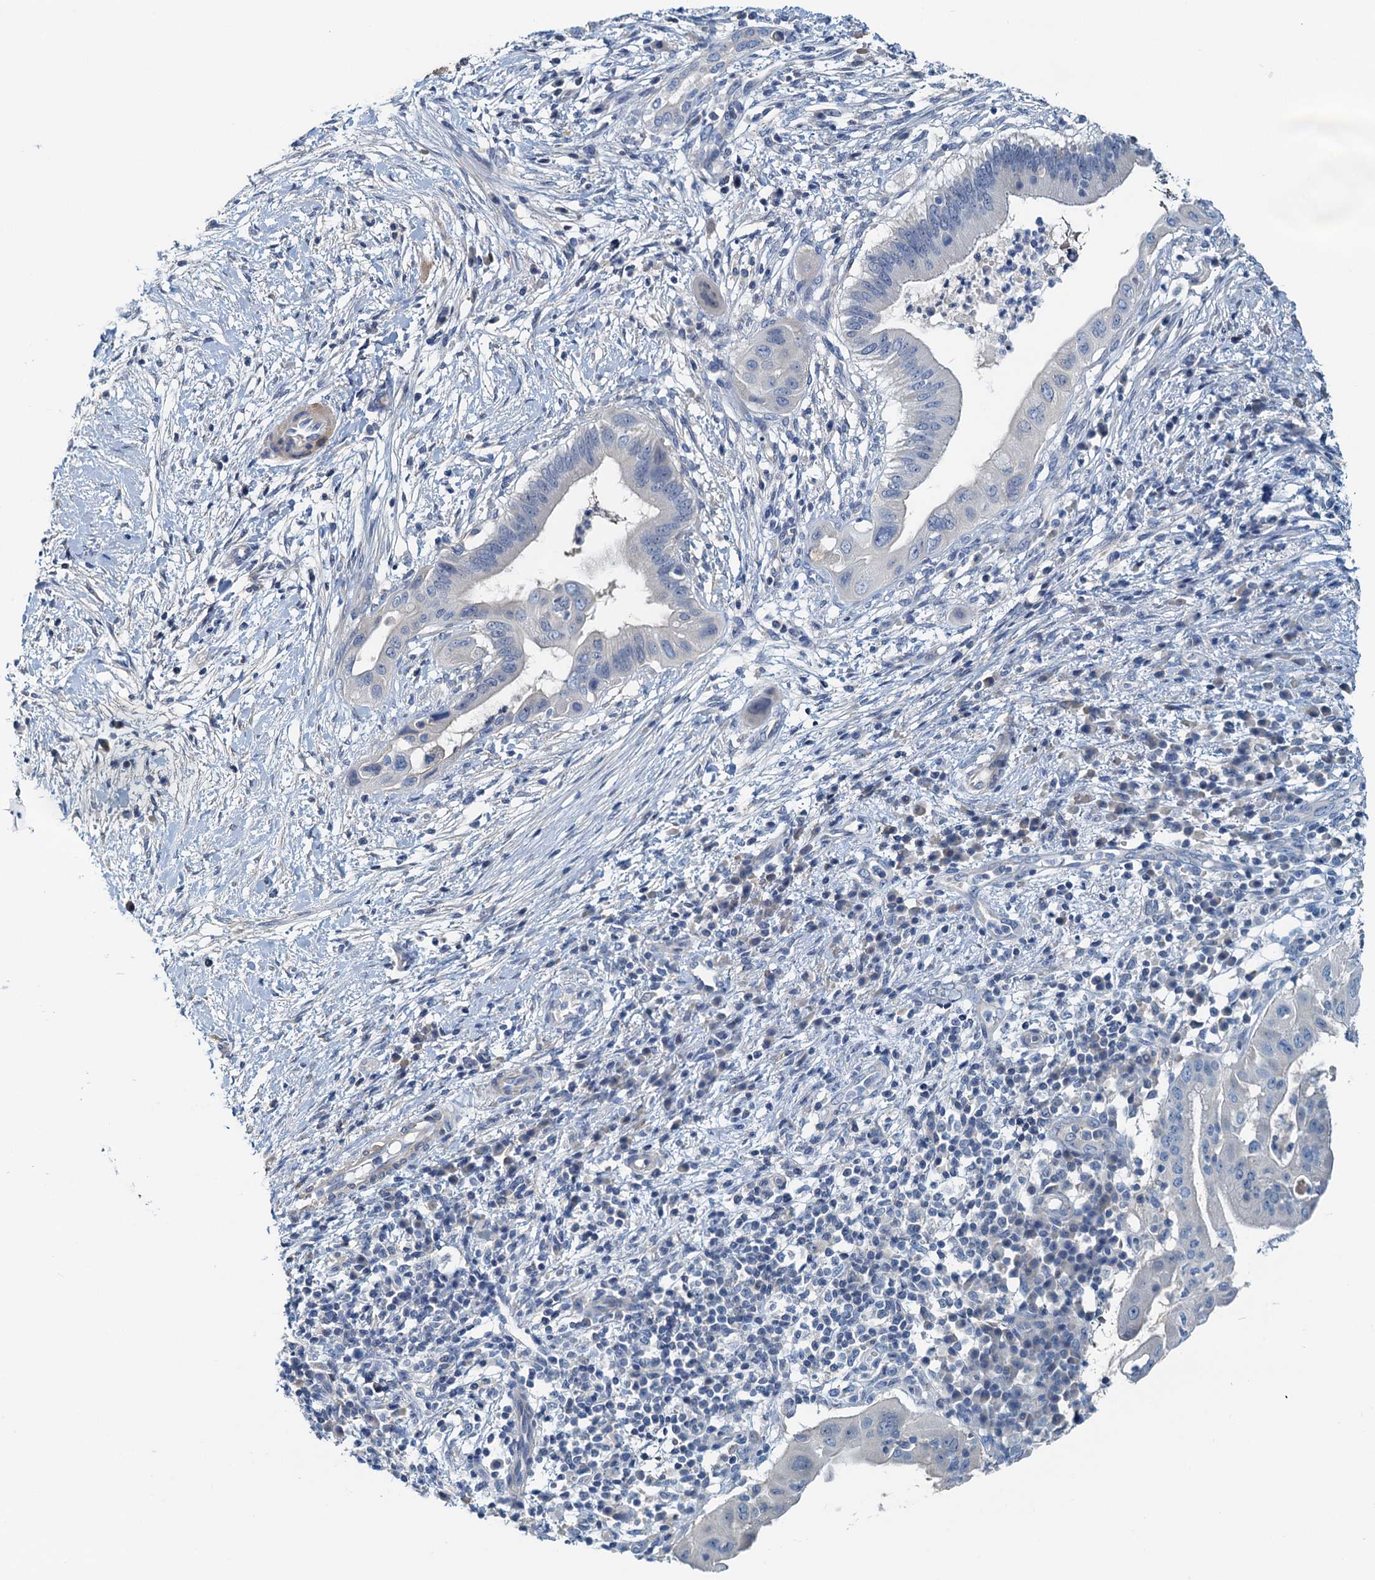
{"staining": {"intensity": "negative", "quantity": "none", "location": "none"}, "tissue": "pancreatic cancer", "cell_type": "Tumor cells", "image_type": "cancer", "snomed": [{"axis": "morphology", "description": "Adenocarcinoma, NOS"}, {"axis": "topography", "description": "Pancreas"}], "caption": "A high-resolution micrograph shows immunohistochemistry staining of pancreatic cancer (adenocarcinoma), which shows no significant positivity in tumor cells.", "gene": "DTD1", "patient": {"sex": "male", "age": 68}}